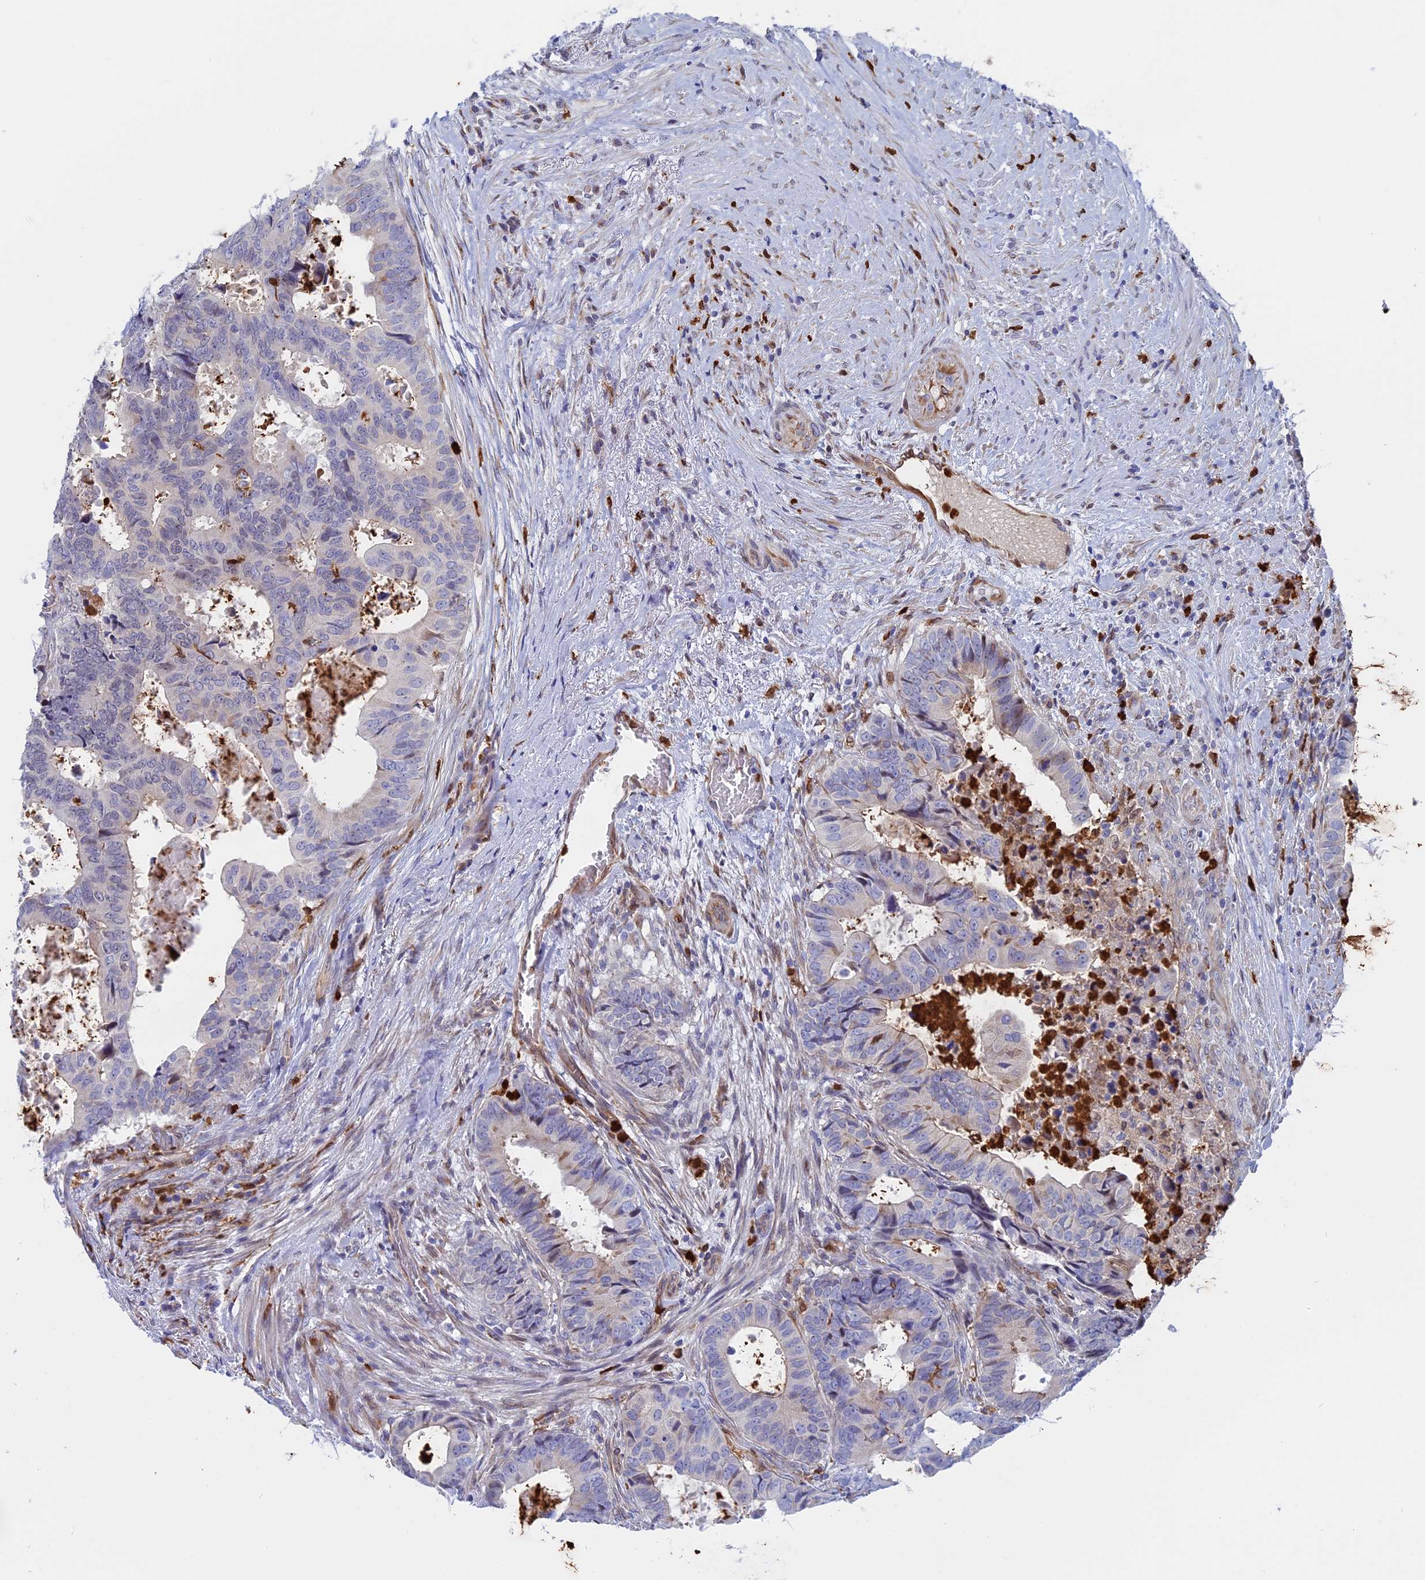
{"staining": {"intensity": "negative", "quantity": "none", "location": "none"}, "tissue": "colorectal cancer", "cell_type": "Tumor cells", "image_type": "cancer", "snomed": [{"axis": "morphology", "description": "Adenocarcinoma, NOS"}, {"axis": "topography", "description": "Colon"}], "caption": "High power microscopy micrograph of an immunohistochemistry (IHC) image of colorectal adenocarcinoma, revealing no significant positivity in tumor cells.", "gene": "SLC26A1", "patient": {"sex": "male", "age": 85}}